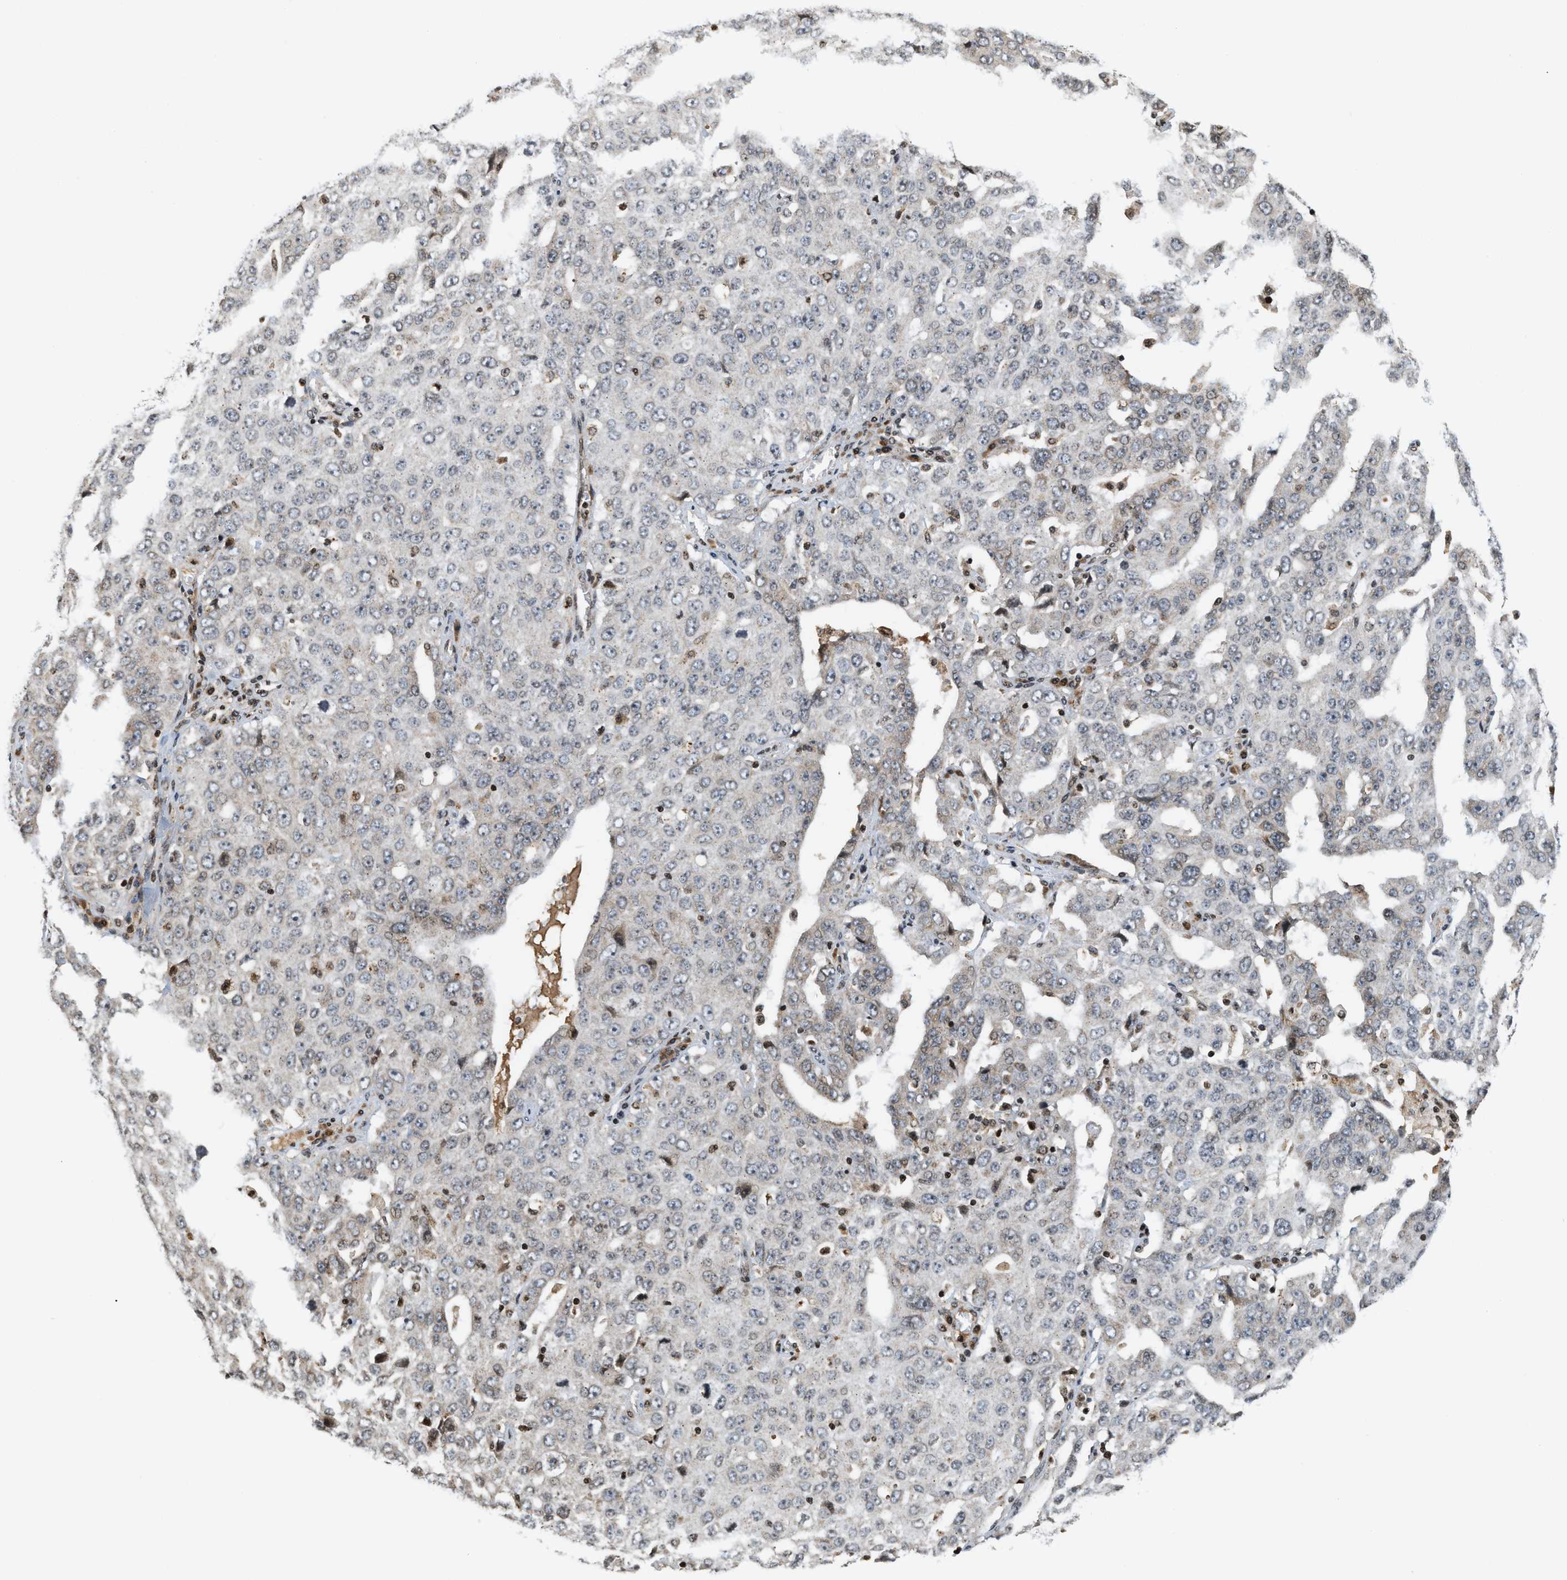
{"staining": {"intensity": "weak", "quantity": "25%-75%", "location": "cytoplasmic/membranous"}, "tissue": "ovarian cancer", "cell_type": "Tumor cells", "image_type": "cancer", "snomed": [{"axis": "morphology", "description": "Carcinoma, endometroid"}, {"axis": "topography", "description": "Ovary"}], "caption": "A high-resolution image shows immunohistochemistry staining of ovarian cancer, which exhibits weak cytoplasmic/membranous staining in approximately 25%-75% of tumor cells. (Stains: DAB in brown, nuclei in blue, Microscopy: brightfield microscopy at high magnification).", "gene": "PDZD2", "patient": {"sex": "female", "age": 62}}